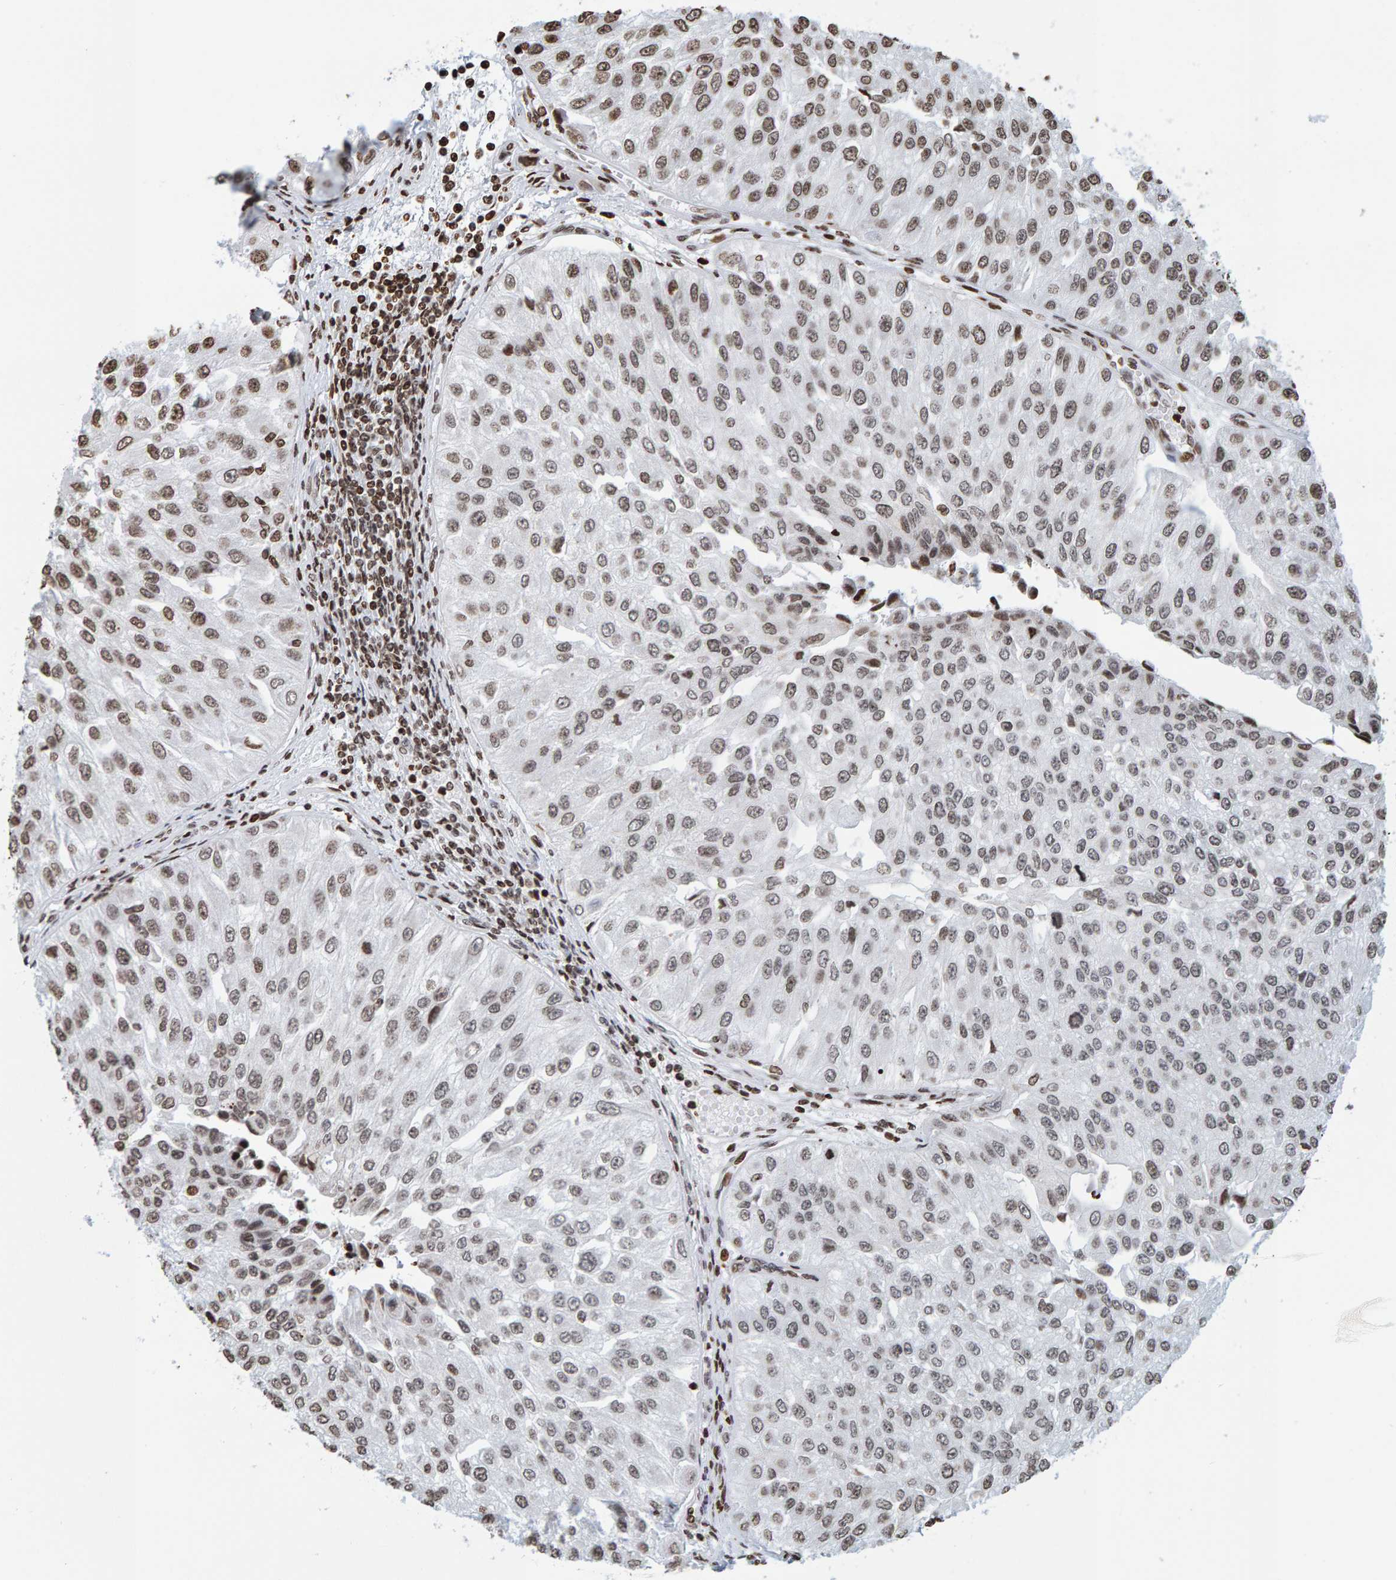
{"staining": {"intensity": "moderate", "quantity": "25%-75%", "location": "cytoplasmic/membranous,nuclear"}, "tissue": "urothelial cancer", "cell_type": "Tumor cells", "image_type": "cancer", "snomed": [{"axis": "morphology", "description": "Urothelial carcinoma, High grade"}, {"axis": "topography", "description": "Kidney"}, {"axis": "topography", "description": "Urinary bladder"}], "caption": "Immunohistochemical staining of human high-grade urothelial carcinoma displays moderate cytoplasmic/membranous and nuclear protein staining in approximately 25%-75% of tumor cells. (brown staining indicates protein expression, while blue staining denotes nuclei).", "gene": "BRF2", "patient": {"sex": "male", "age": 77}}